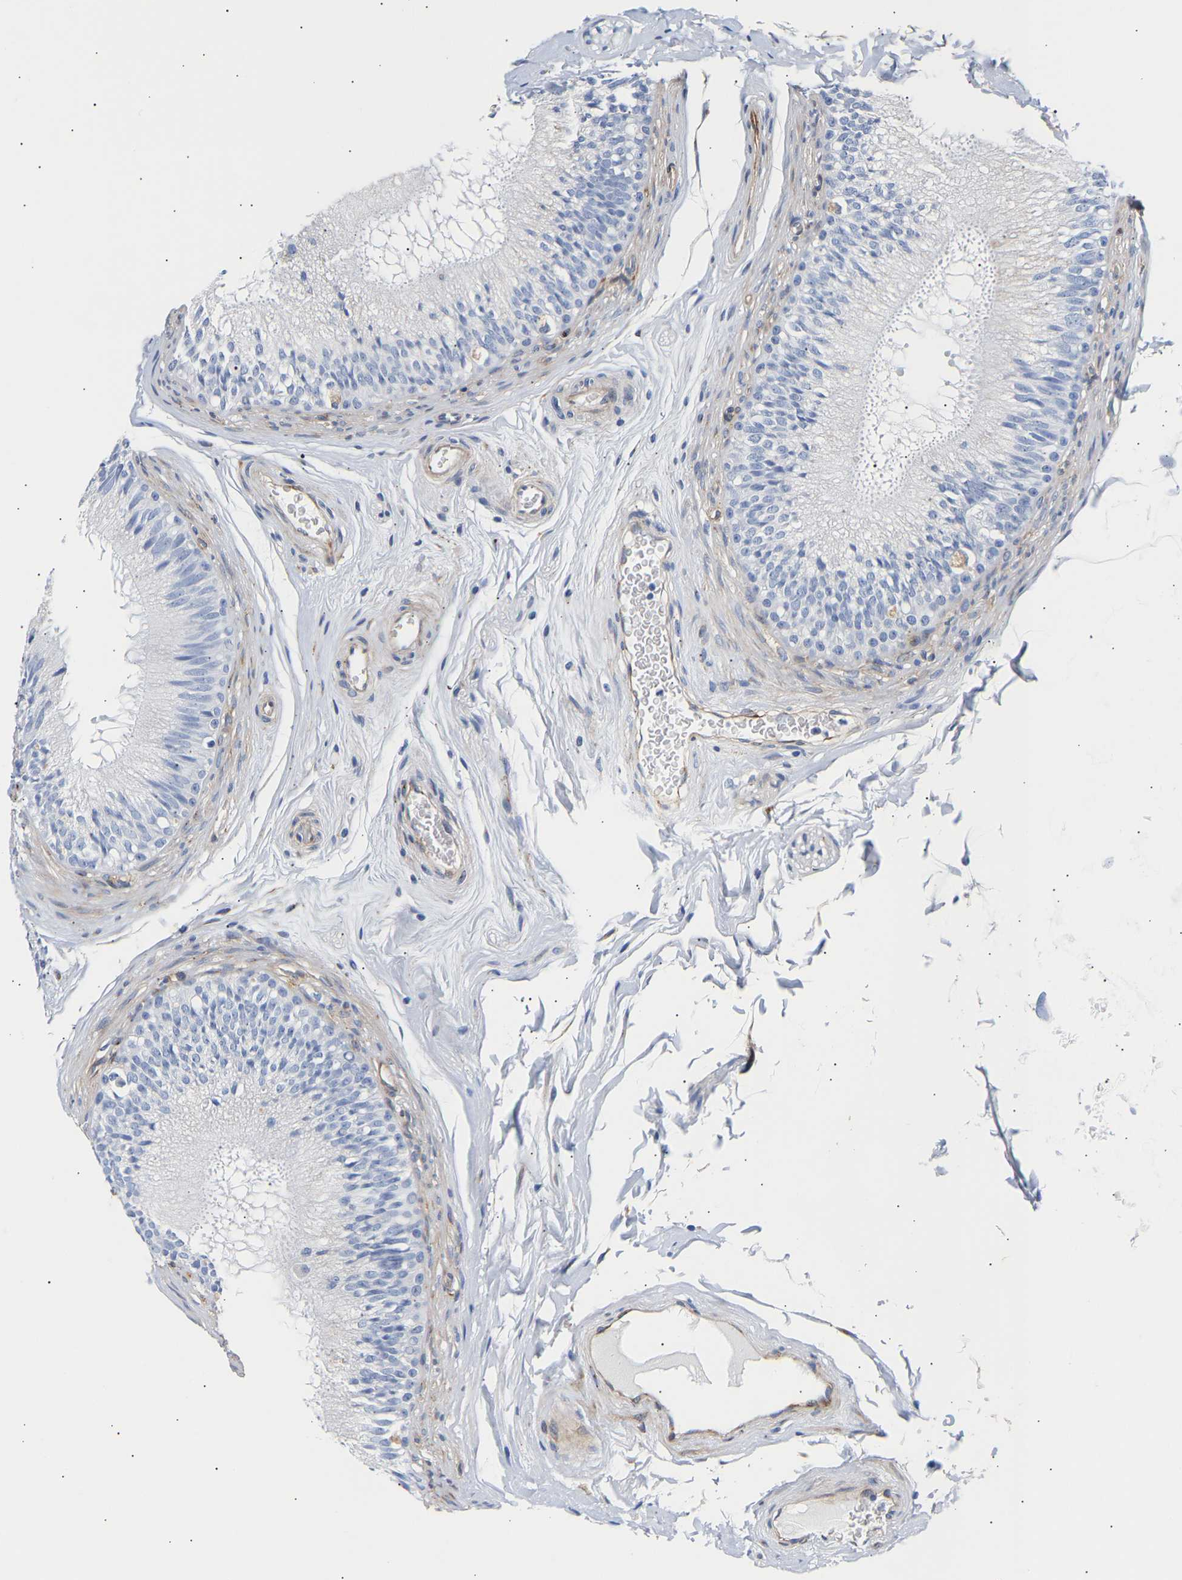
{"staining": {"intensity": "moderate", "quantity": "<25%", "location": "cytoplasmic/membranous"}, "tissue": "epididymis", "cell_type": "Glandular cells", "image_type": "normal", "snomed": [{"axis": "morphology", "description": "Normal tissue, NOS"}, {"axis": "topography", "description": "Testis"}, {"axis": "topography", "description": "Epididymis"}], "caption": "Brown immunohistochemical staining in benign epididymis displays moderate cytoplasmic/membranous staining in about <25% of glandular cells.", "gene": "IGFBP7", "patient": {"sex": "male", "age": 36}}